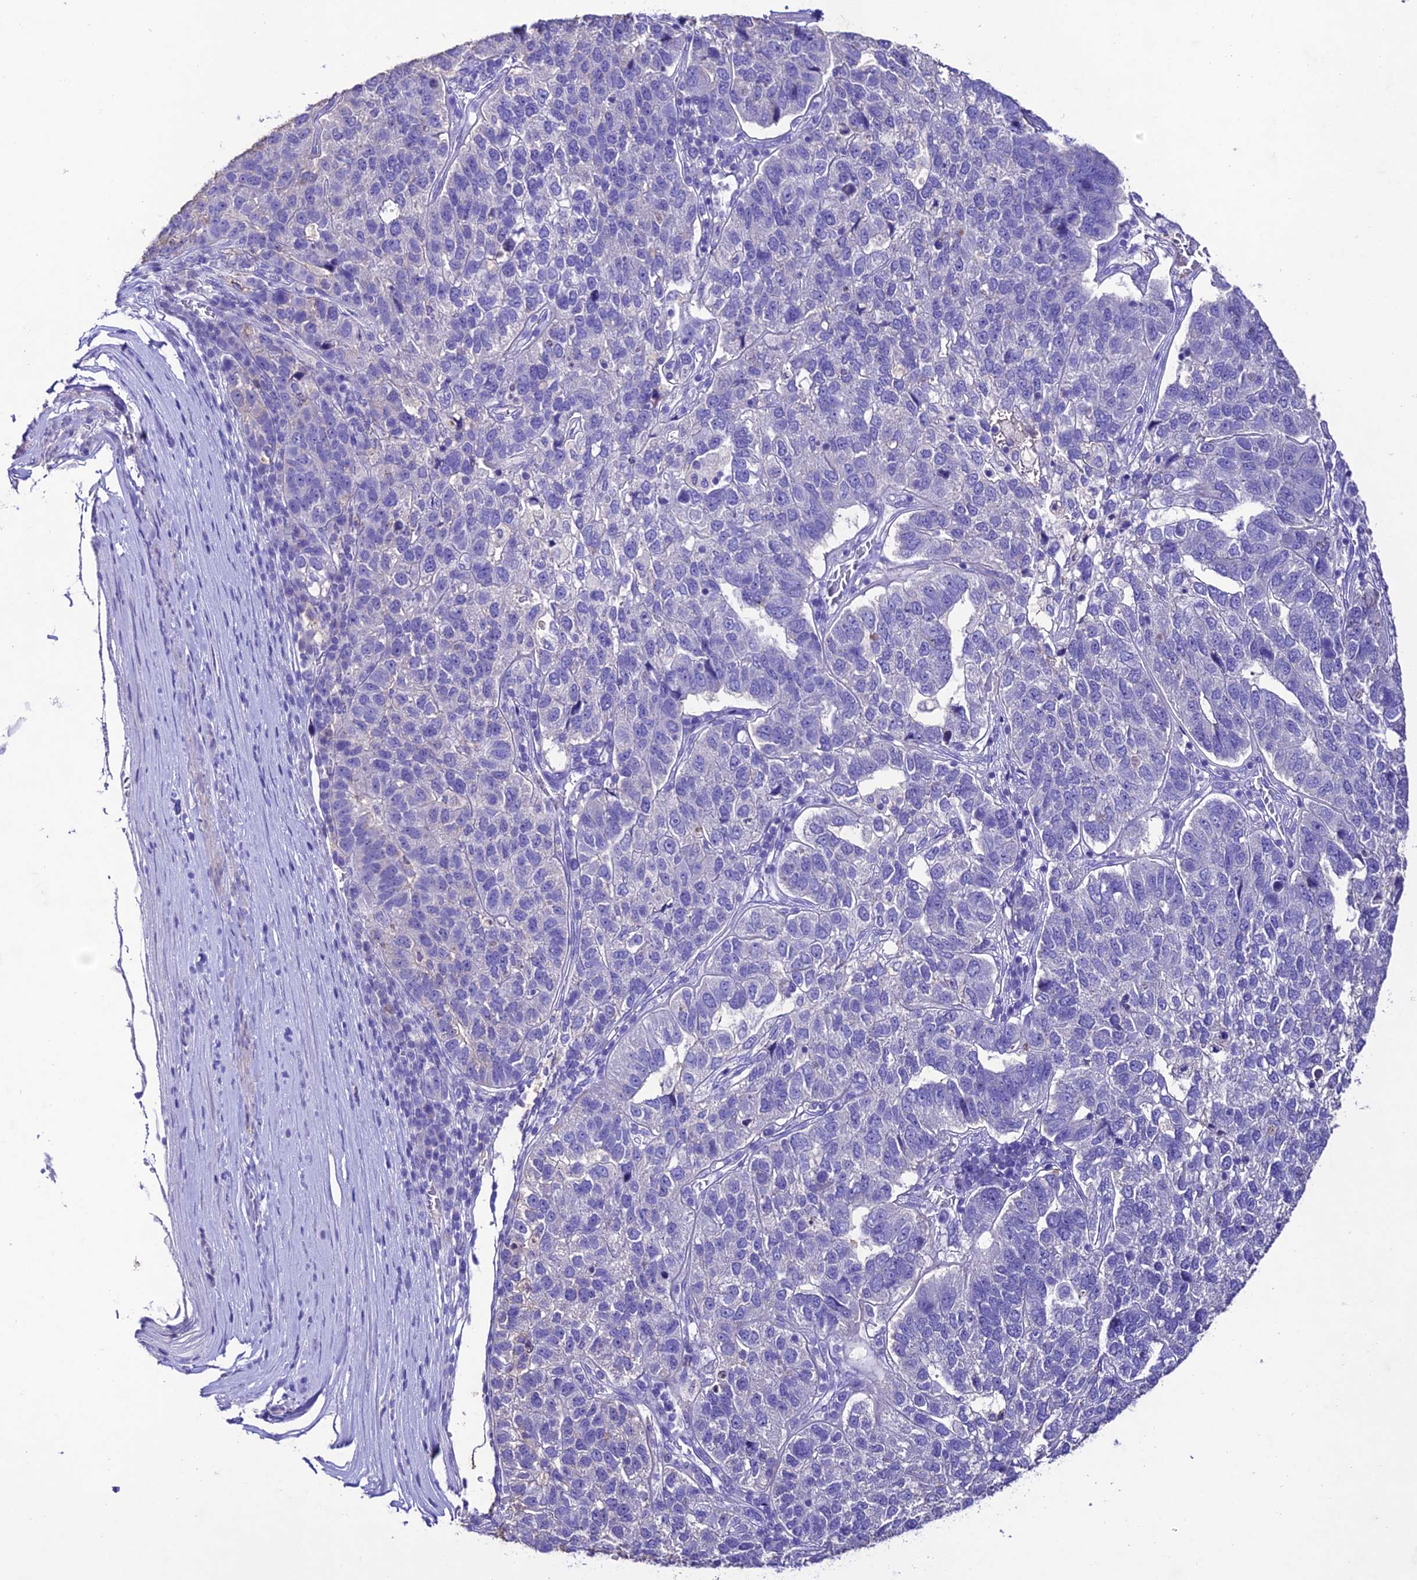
{"staining": {"intensity": "negative", "quantity": "none", "location": "none"}, "tissue": "pancreatic cancer", "cell_type": "Tumor cells", "image_type": "cancer", "snomed": [{"axis": "morphology", "description": "Adenocarcinoma, NOS"}, {"axis": "topography", "description": "Pancreas"}], "caption": "Tumor cells are negative for protein expression in human pancreatic cancer. The staining is performed using DAB brown chromogen with nuclei counter-stained in using hematoxylin.", "gene": "NLRP6", "patient": {"sex": "female", "age": 61}}